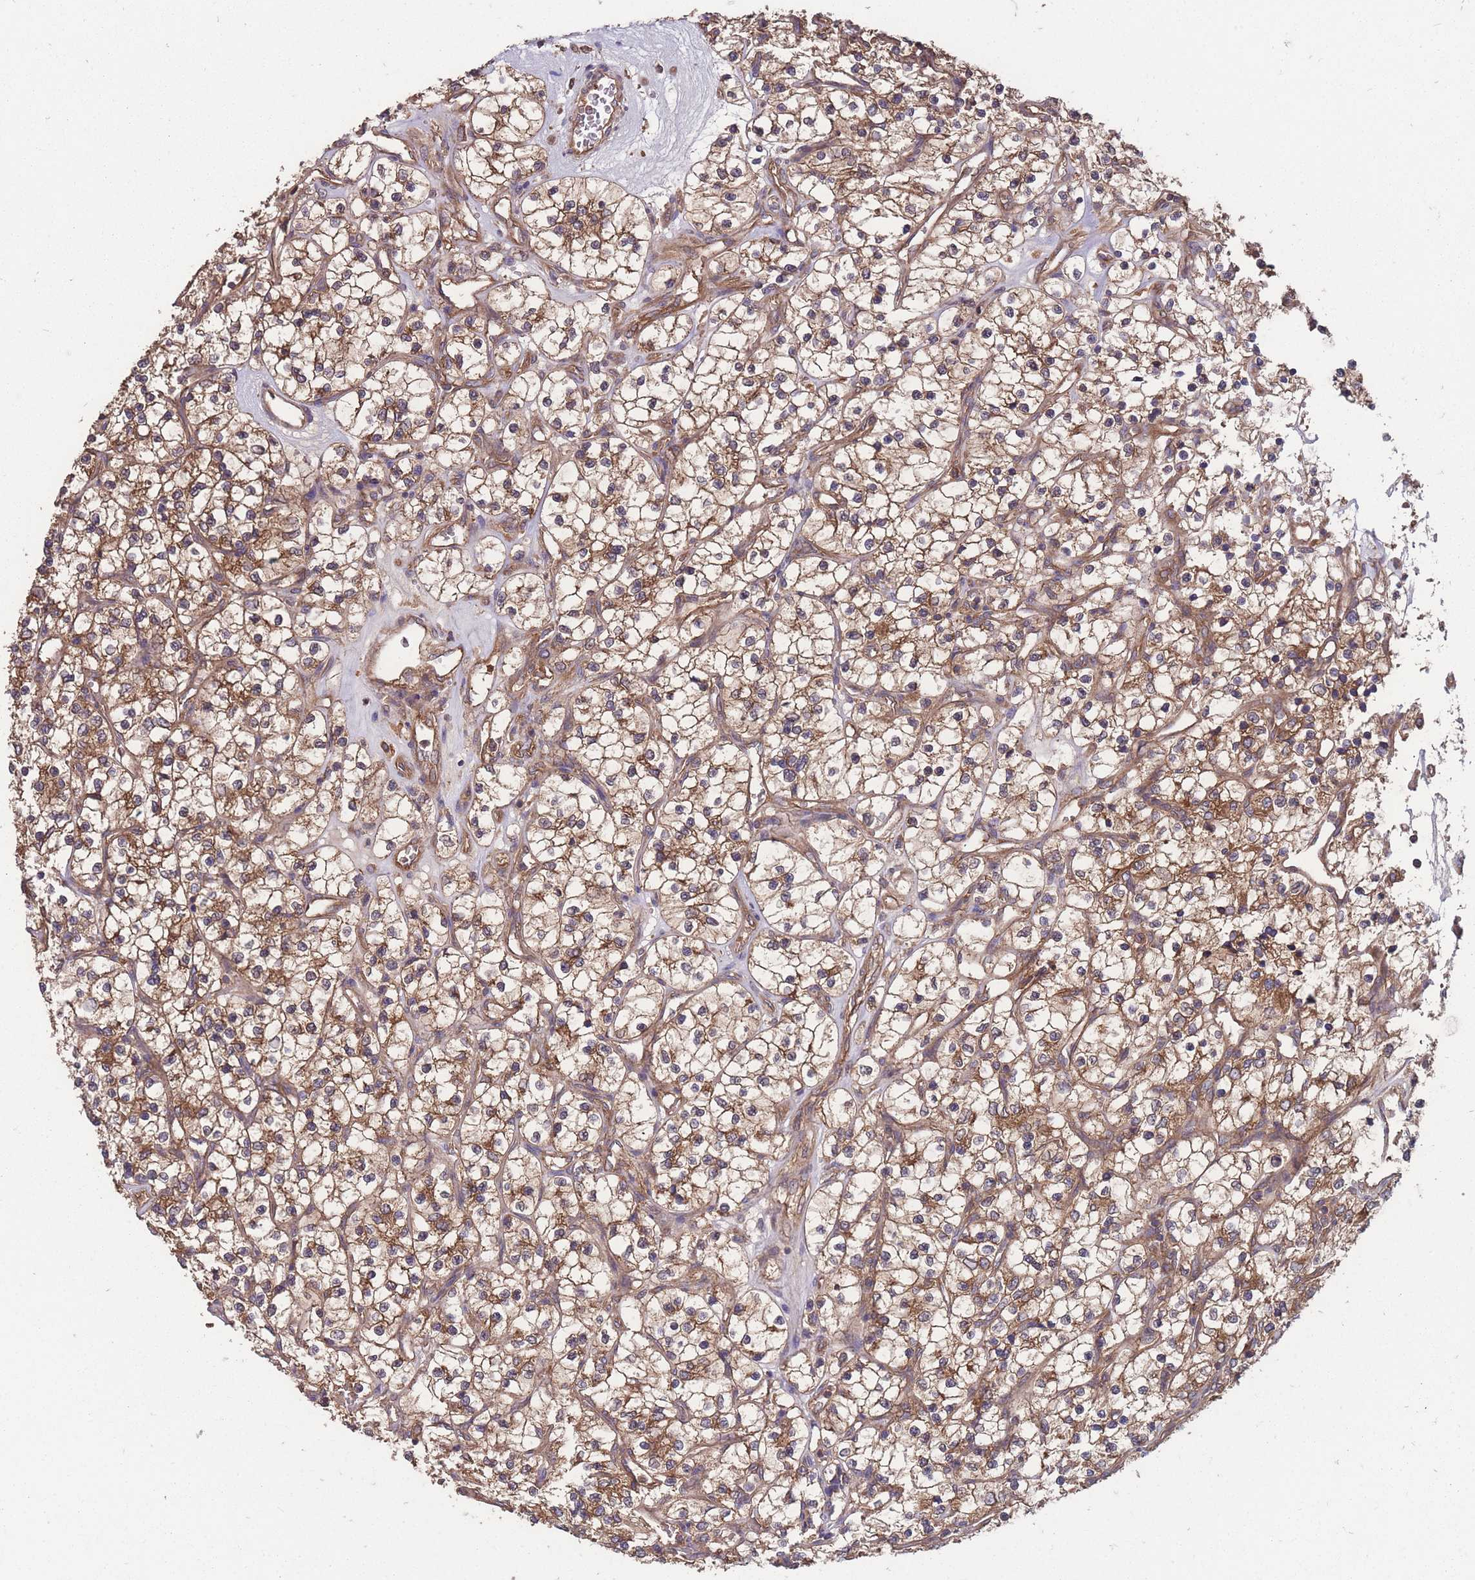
{"staining": {"intensity": "moderate", "quantity": ">75%", "location": "cytoplasmic/membranous"}, "tissue": "renal cancer", "cell_type": "Tumor cells", "image_type": "cancer", "snomed": [{"axis": "morphology", "description": "Adenocarcinoma, NOS"}, {"axis": "topography", "description": "Kidney"}], "caption": "IHC histopathology image of human renal cancer stained for a protein (brown), which reveals medium levels of moderate cytoplasmic/membranous positivity in approximately >75% of tumor cells.", "gene": "ZPR1", "patient": {"sex": "female", "age": 69}}